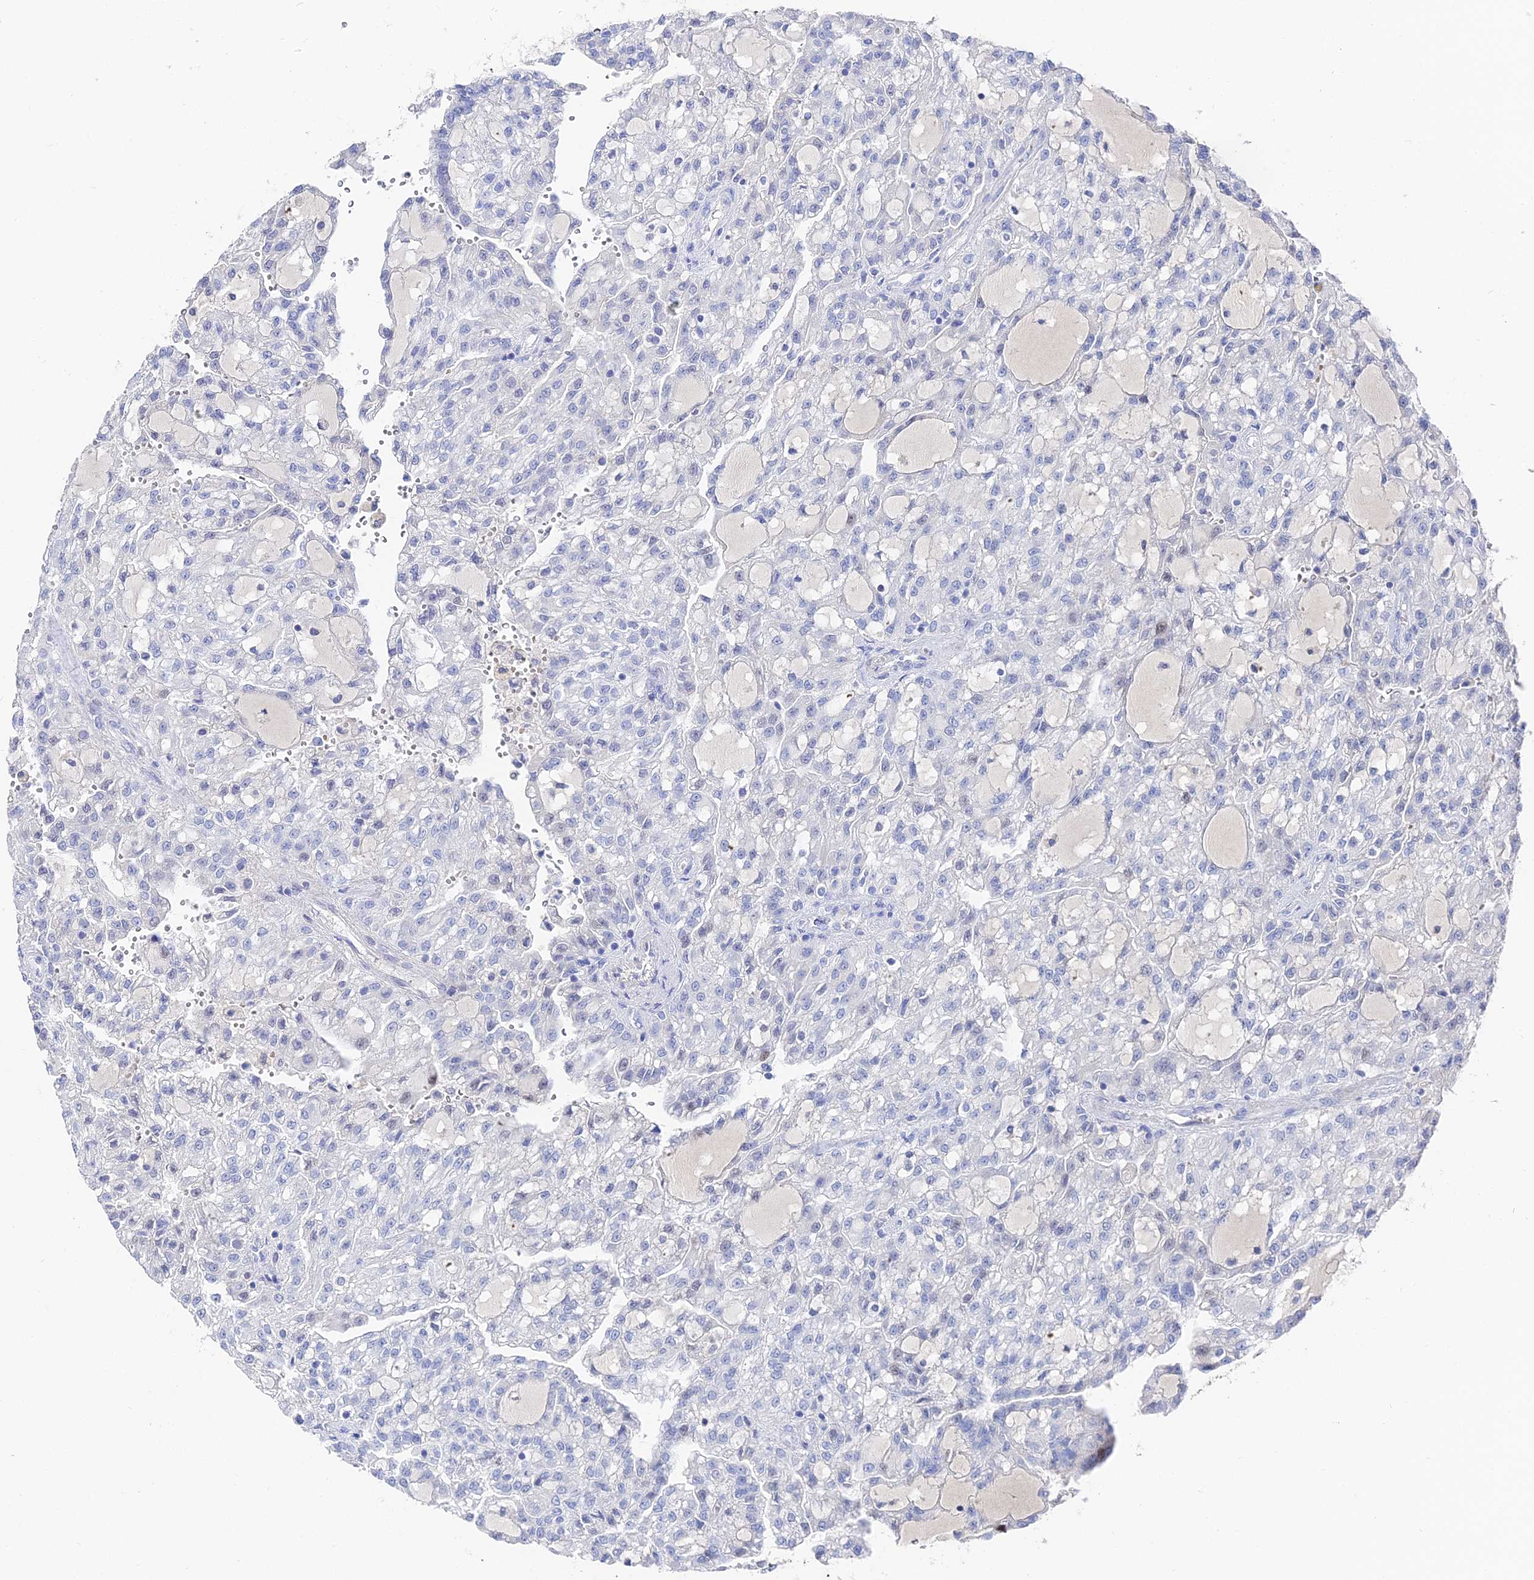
{"staining": {"intensity": "negative", "quantity": "none", "location": "none"}, "tissue": "renal cancer", "cell_type": "Tumor cells", "image_type": "cancer", "snomed": [{"axis": "morphology", "description": "Adenocarcinoma, NOS"}, {"axis": "topography", "description": "Kidney"}], "caption": "Tumor cells show no significant protein staining in adenocarcinoma (renal).", "gene": "KRT17", "patient": {"sex": "male", "age": 63}}